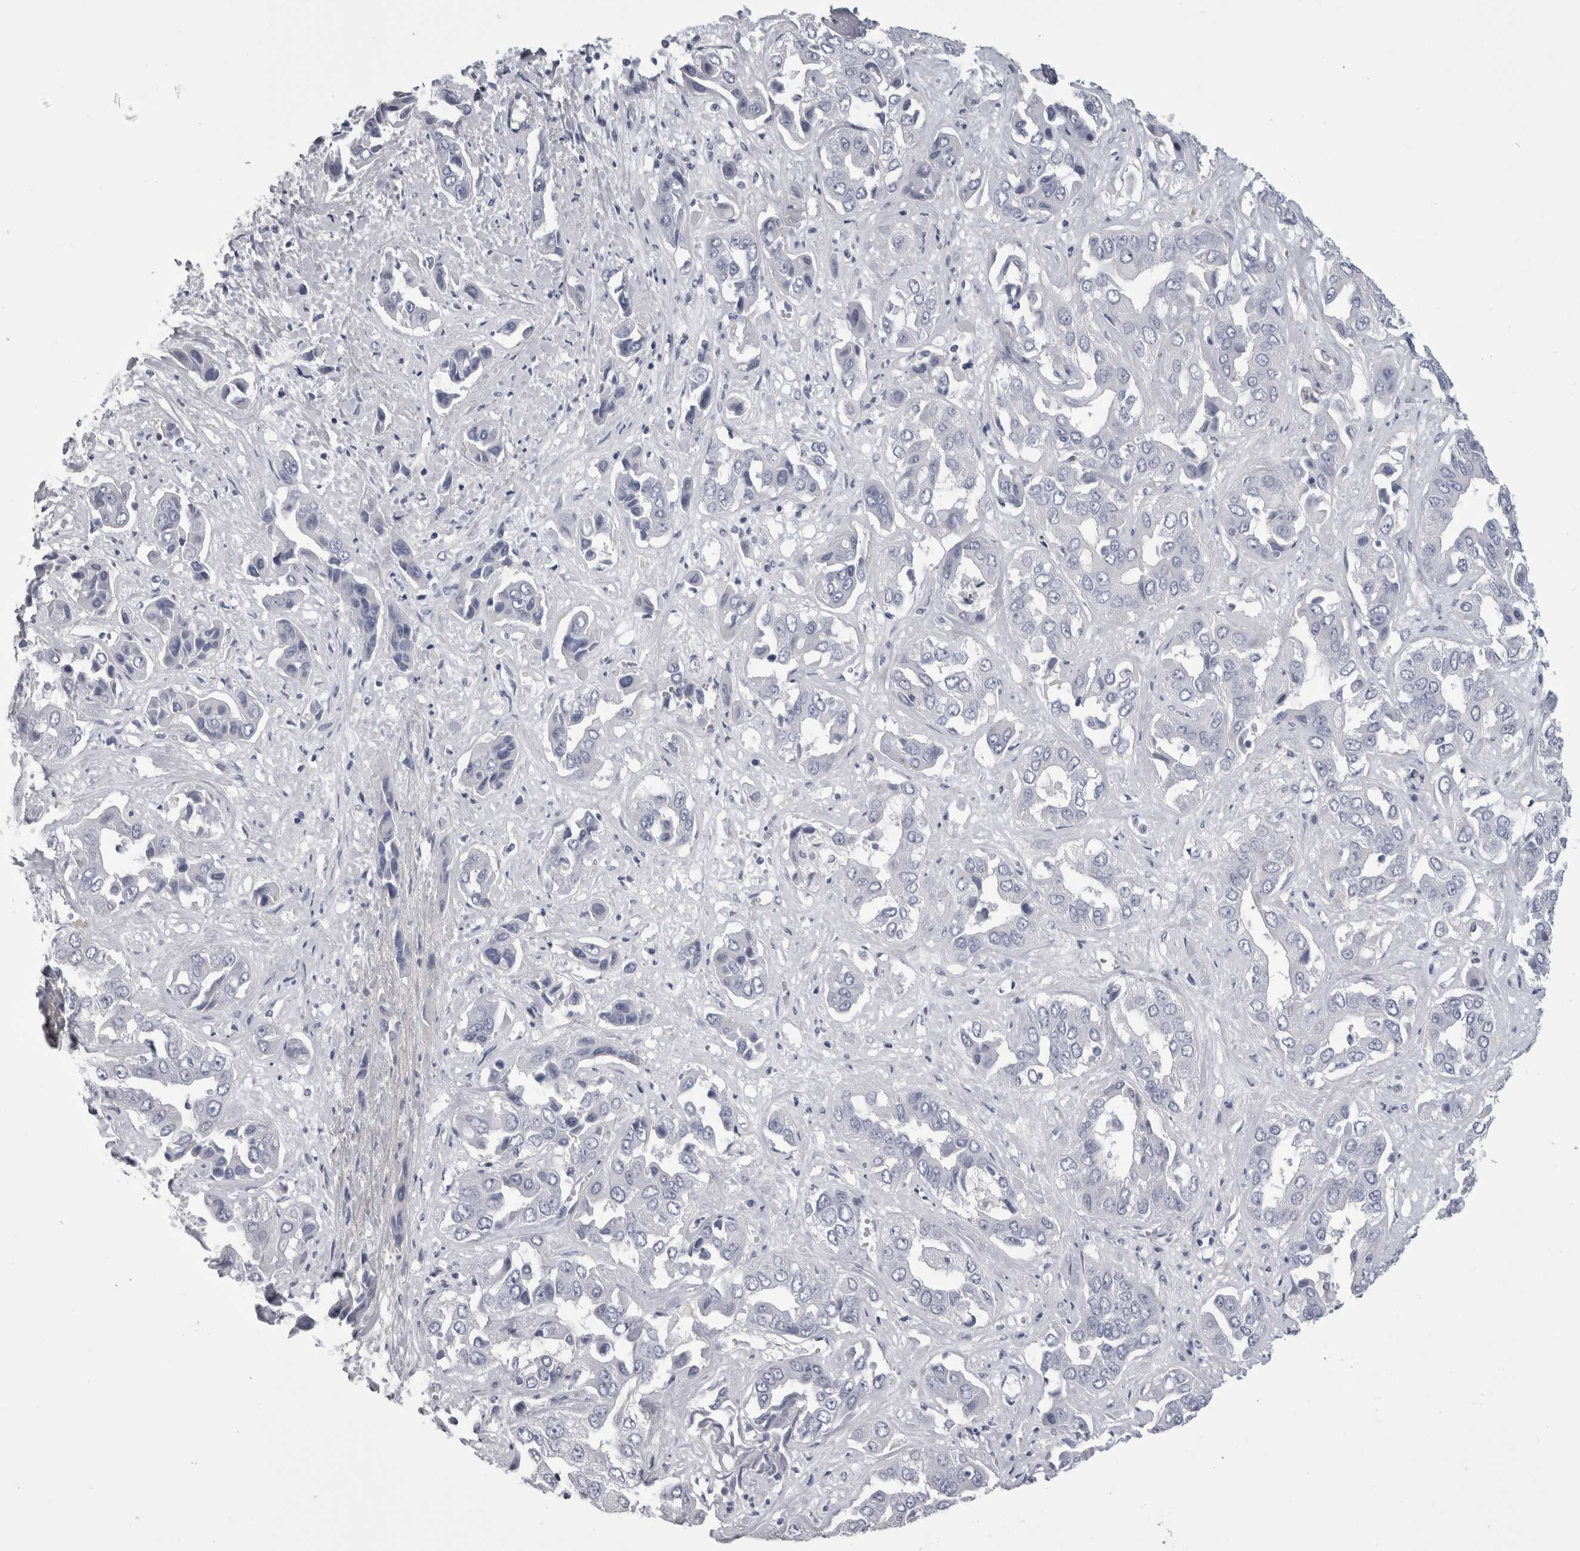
{"staining": {"intensity": "negative", "quantity": "none", "location": "none"}, "tissue": "liver cancer", "cell_type": "Tumor cells", "image_type": "cancer", "snomed": [{"axis": "morphology", "description": "Cholangiocarcinoma"}, {"axis": "topography", "description": "Liver"}], "caption": "There is no significant positivity in tumor cells of liver cancer.", "gene": "AFMID", "patient": {"sex": "female", "age": 52}}